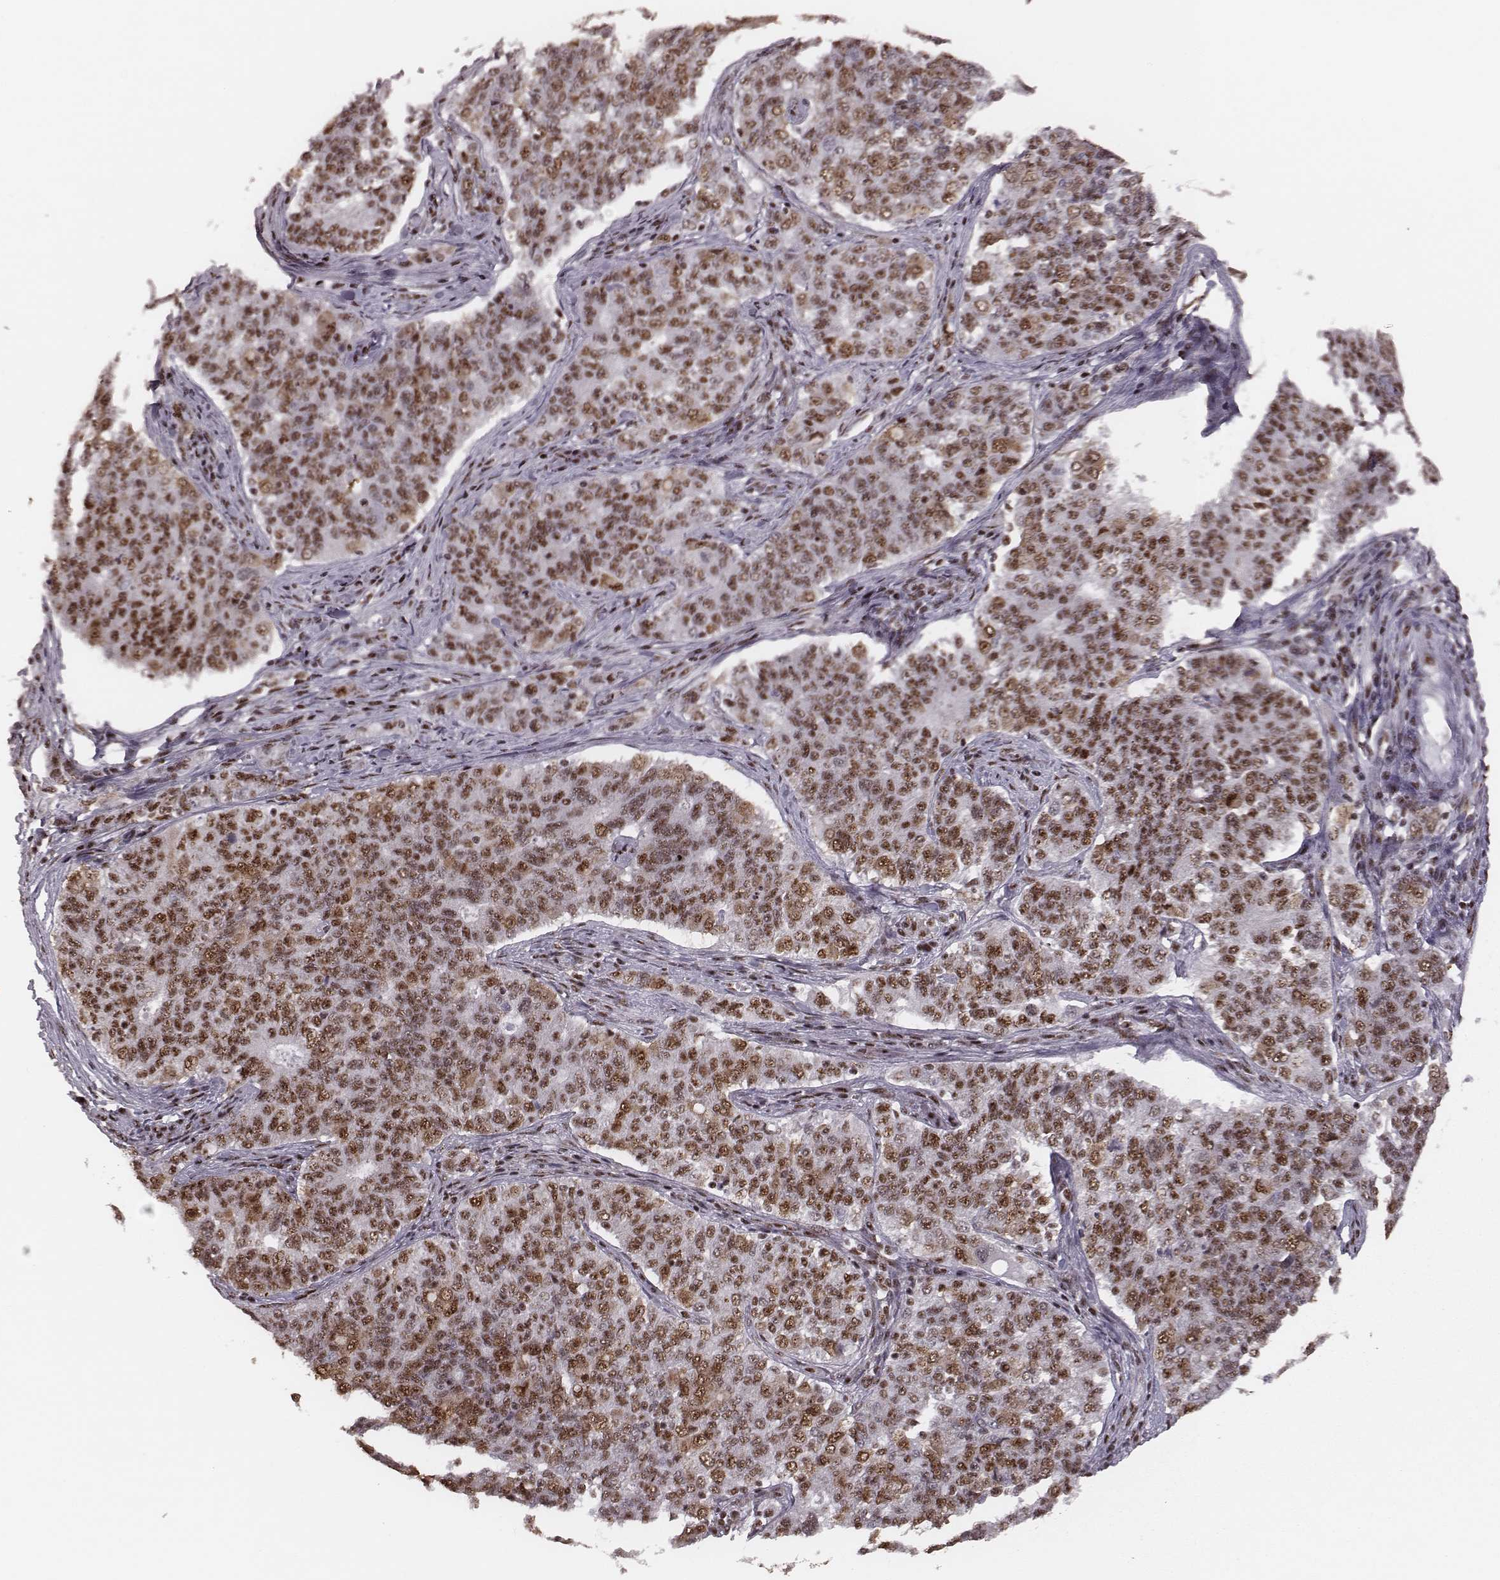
{"staining": {"intensity": "moderate", "quantity": ">75%", "location": "nuclear"}, "tissue": "endometrial cancer", "cell_type": "Tumor cells", "image_type": "cancer", "snomed": [{"axis": "morphology", "description": "Adenocarcinoma, NOS"}, {"axis": "topography", "description": "Endometrium"}], "caption": "An immunohistochemistry (IHC) photomicrograph of tumor tissue is shown. Protein staining in brown labels moderate nuclear positivity in endometrial cancer (adenocarcinoma) within tumor cells.", "gene": "LUC7L", "patient": {"sex": "female", "age": 43}}